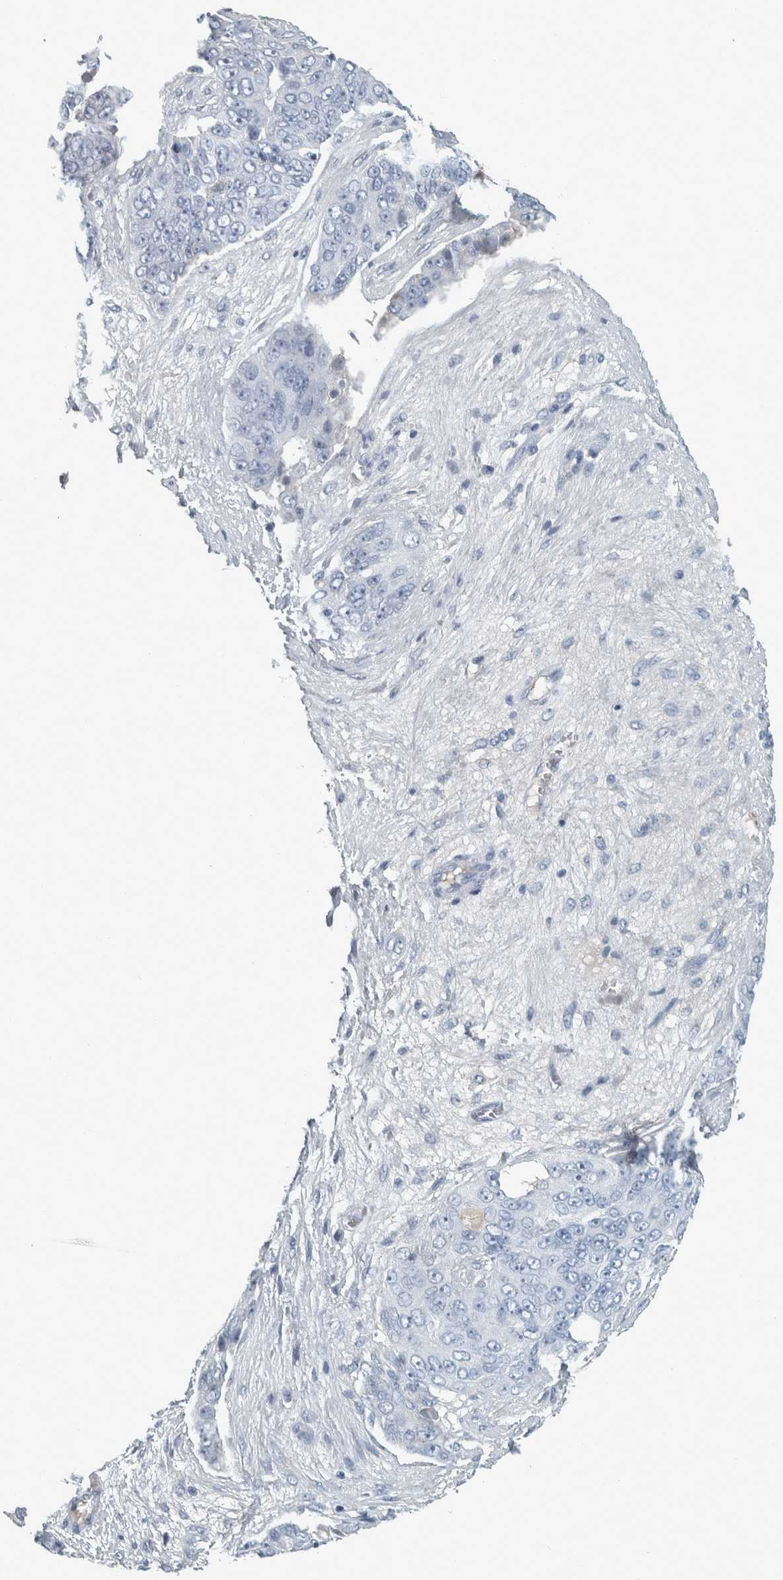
{"staining": {"intensity": "negative", "quantity": "none", "location": "none"}, "tissue": "ovarian cancer", "cell_type": "Tumor cells", "image_type": "cancer", "snomed": [{"axis": "morphology", "description": "Carcinoma, endometroid"}, {"axis": "topography", "description": "Ovary"}], "caption": "High power microscopy micrograph of an immunohistochemistry (IHC) micrograph of ovarian cancer, revealing no significant expression in tumor cells. (Stains: DAB (3,3'-diaminobenzidine) immunohistochemistry with hematoxylin counter stain, Microscopy: brightfield microscopy at high magnification).", "gene": "CHL1", "patient": {"sex": "female", "age": 51}}